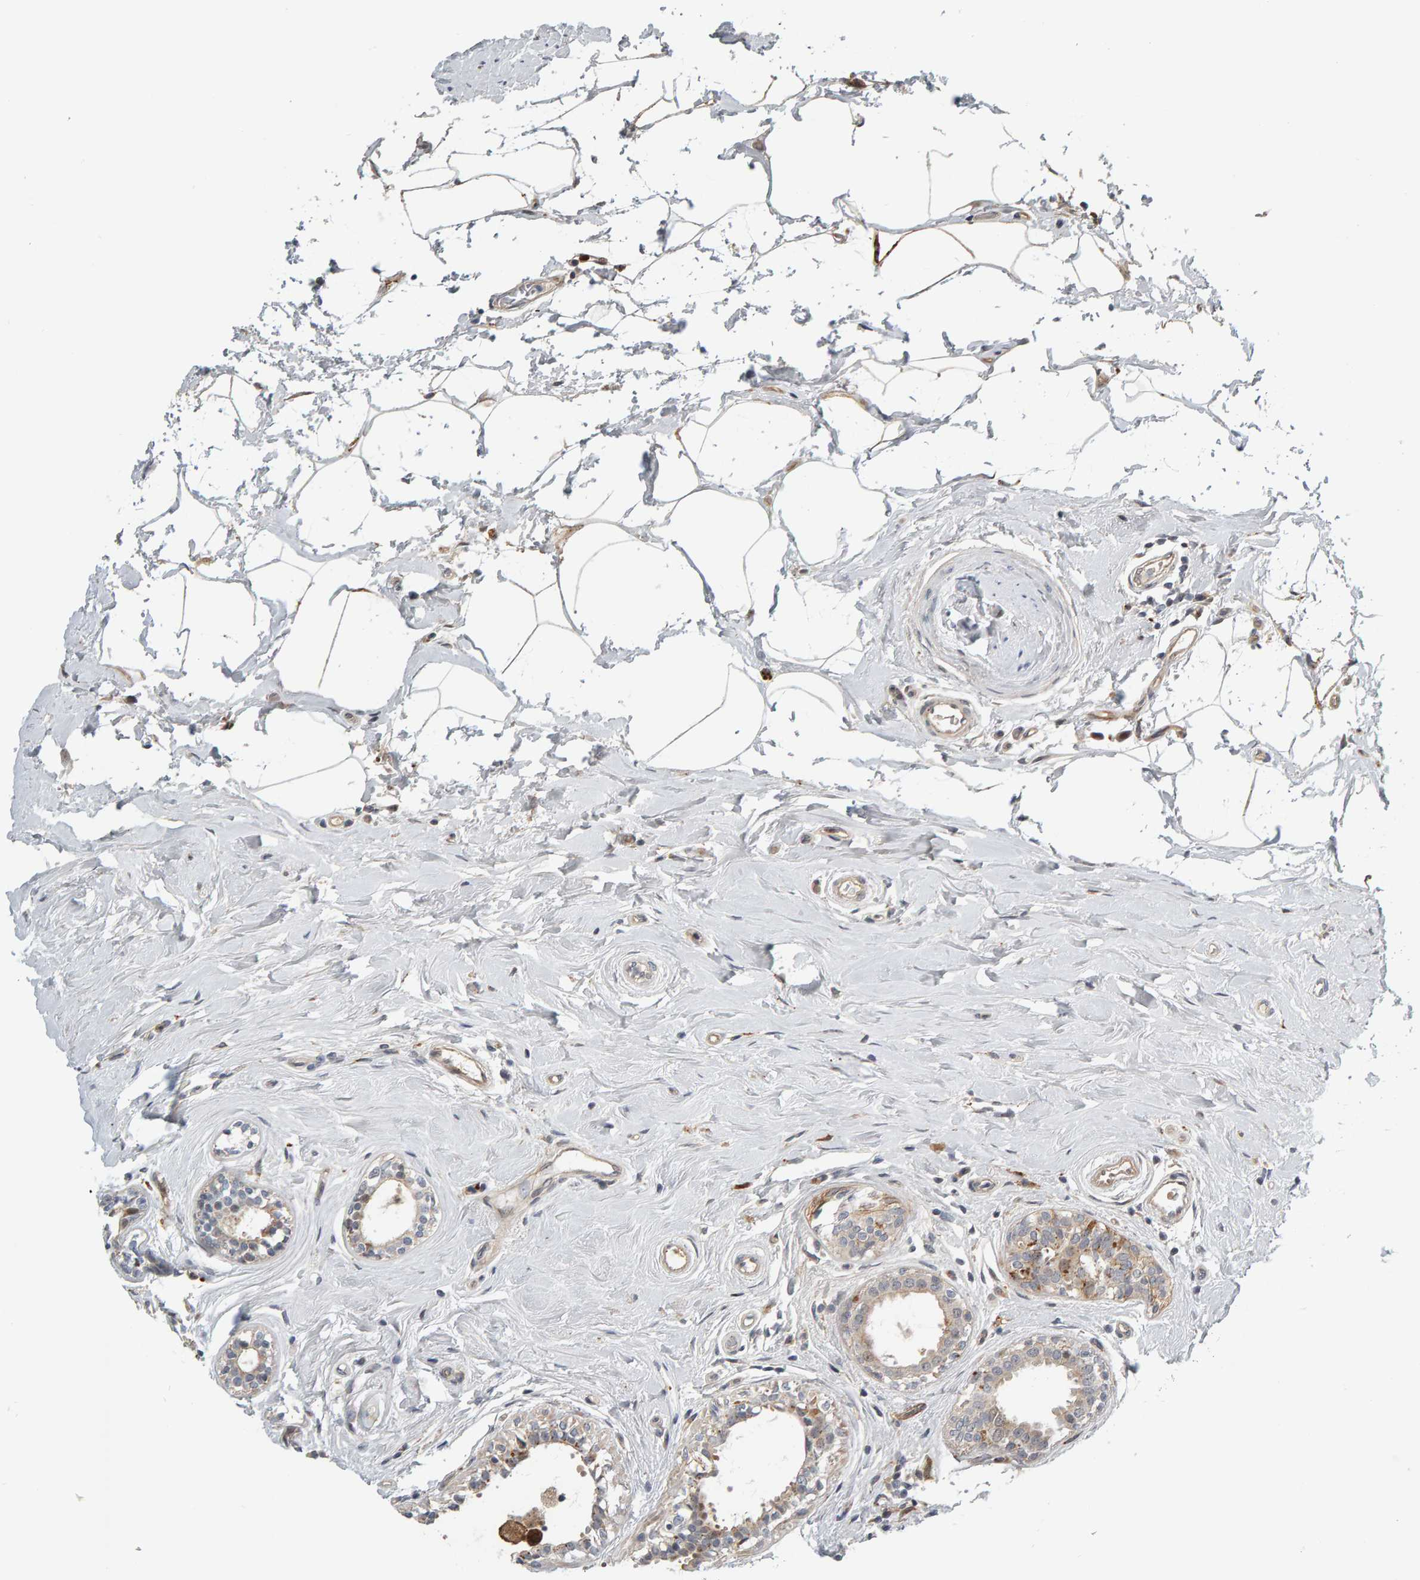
{"staining": {"intensity": "weak", "quantity": "<25%", "location": "cytoplasmic/membranous"}, "tissue": "breast cancer", "cell_type": "Tumor cells", "image_type": "cancer", "snomed": [{"axis": "morphology", "description": "Duct carcinoma"}, {"axis": "topography", "description": "Breast"}], "caption": "High magnification brightfield microscopy of breast cancer stained with DAB (3,3'-diaminobenzidine) (brown) and counterstained with hematoxylin (blue): tumor cells show no significant expression.", "gene": "ZNF160", "patient": {"sex": "female", "age": 55}}